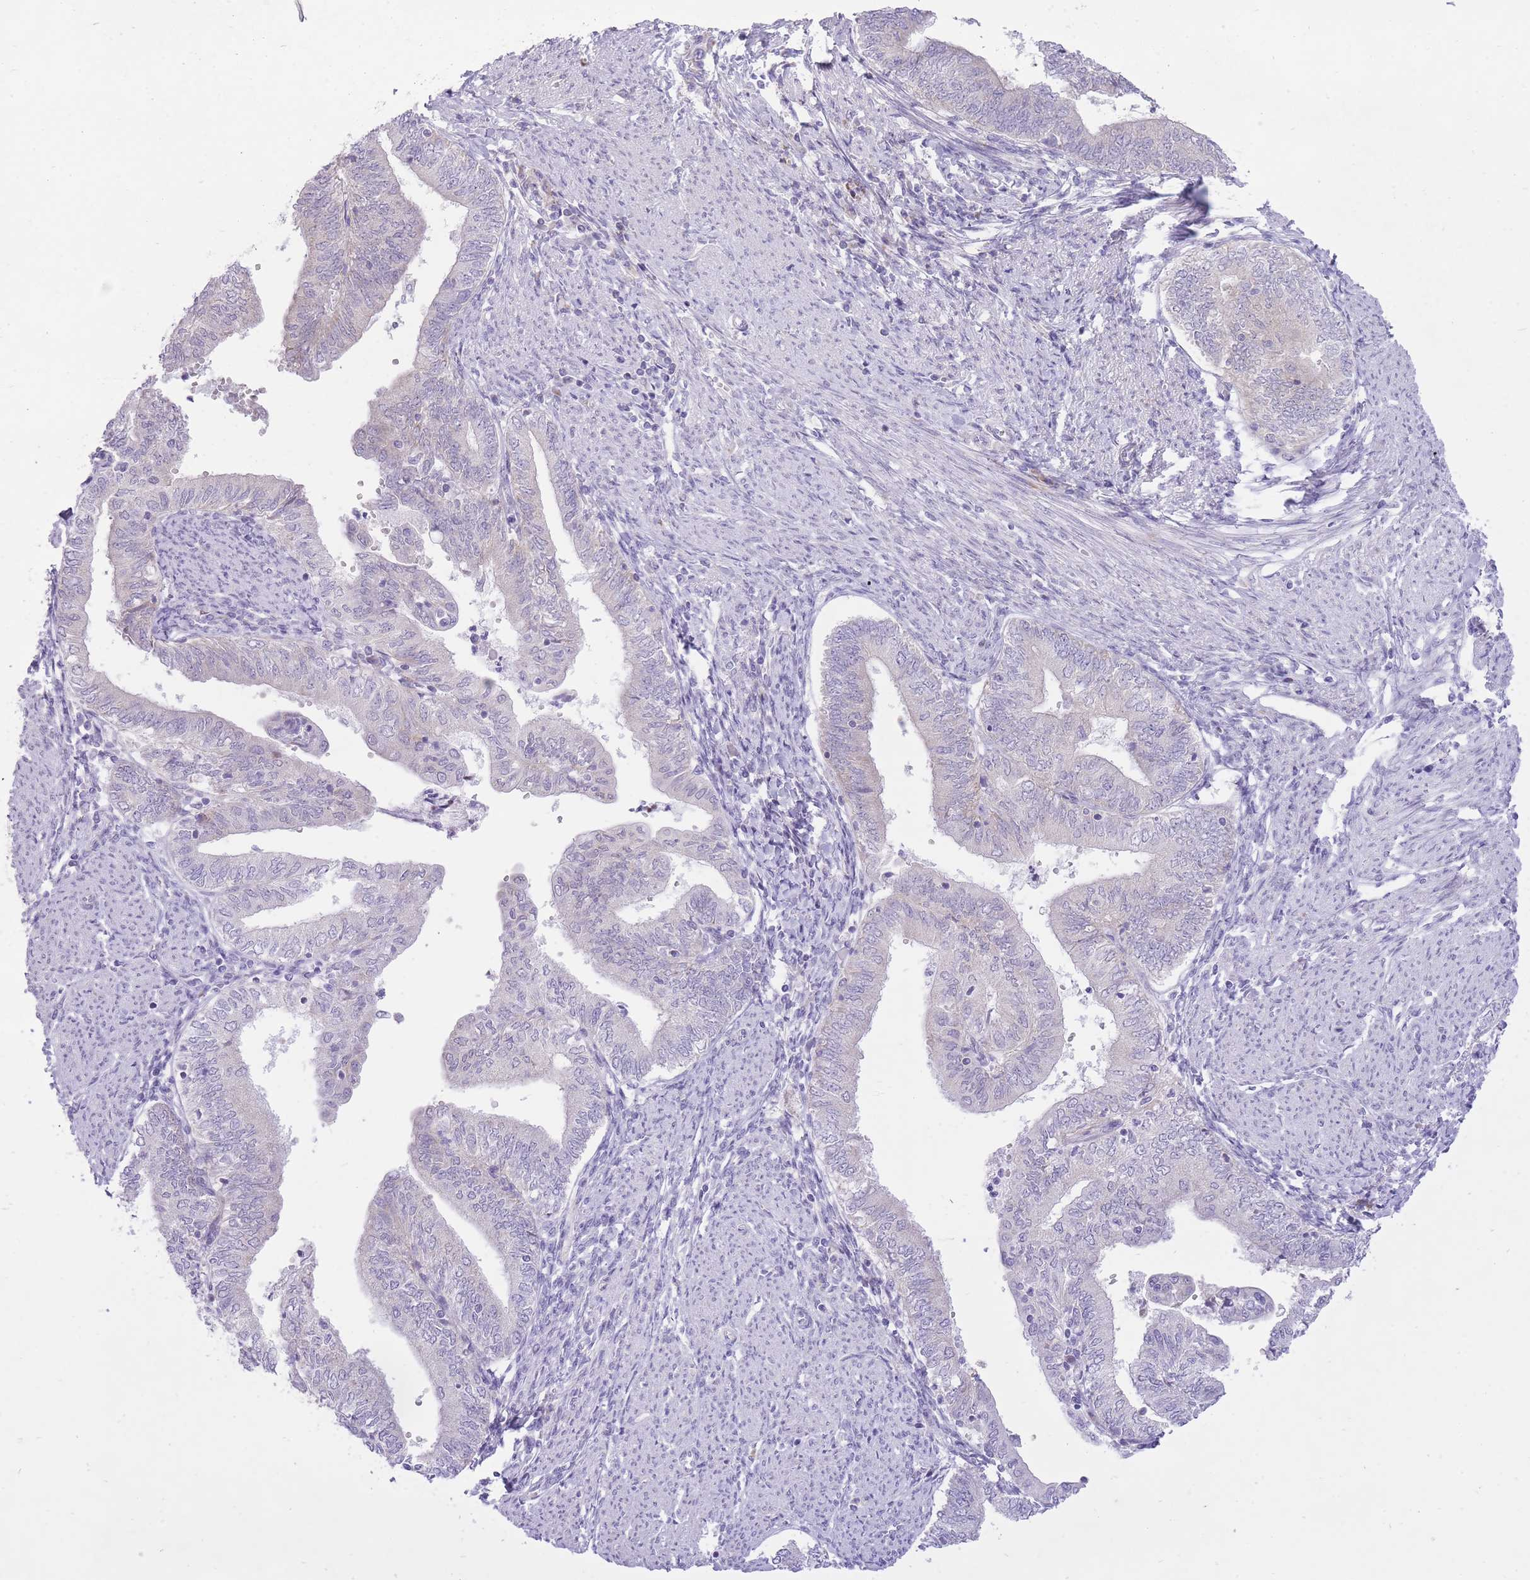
{"staining": {"intensity": "negative", "quantity": "none", "location": "none"}, "tissue": "endometrial cancer", "cell_type": "Tumor cells", "image_type": "cancer", "snomed": [{"axis": "morphology", "description": "Adenocarcinoma, NOS"}, {"axis": "topography", "description": "Endometrium"}], "caption": "Immunohistochemistry photomicrograph of neoplastic tissue: human adenocarcinoma (endometrial) stained with DAB (3,3'-diaminobenzidine) displays no significant protein expression in tumor cells.", "gene": "DENND2D", "patient": {"sex": "female", "age": 66}}